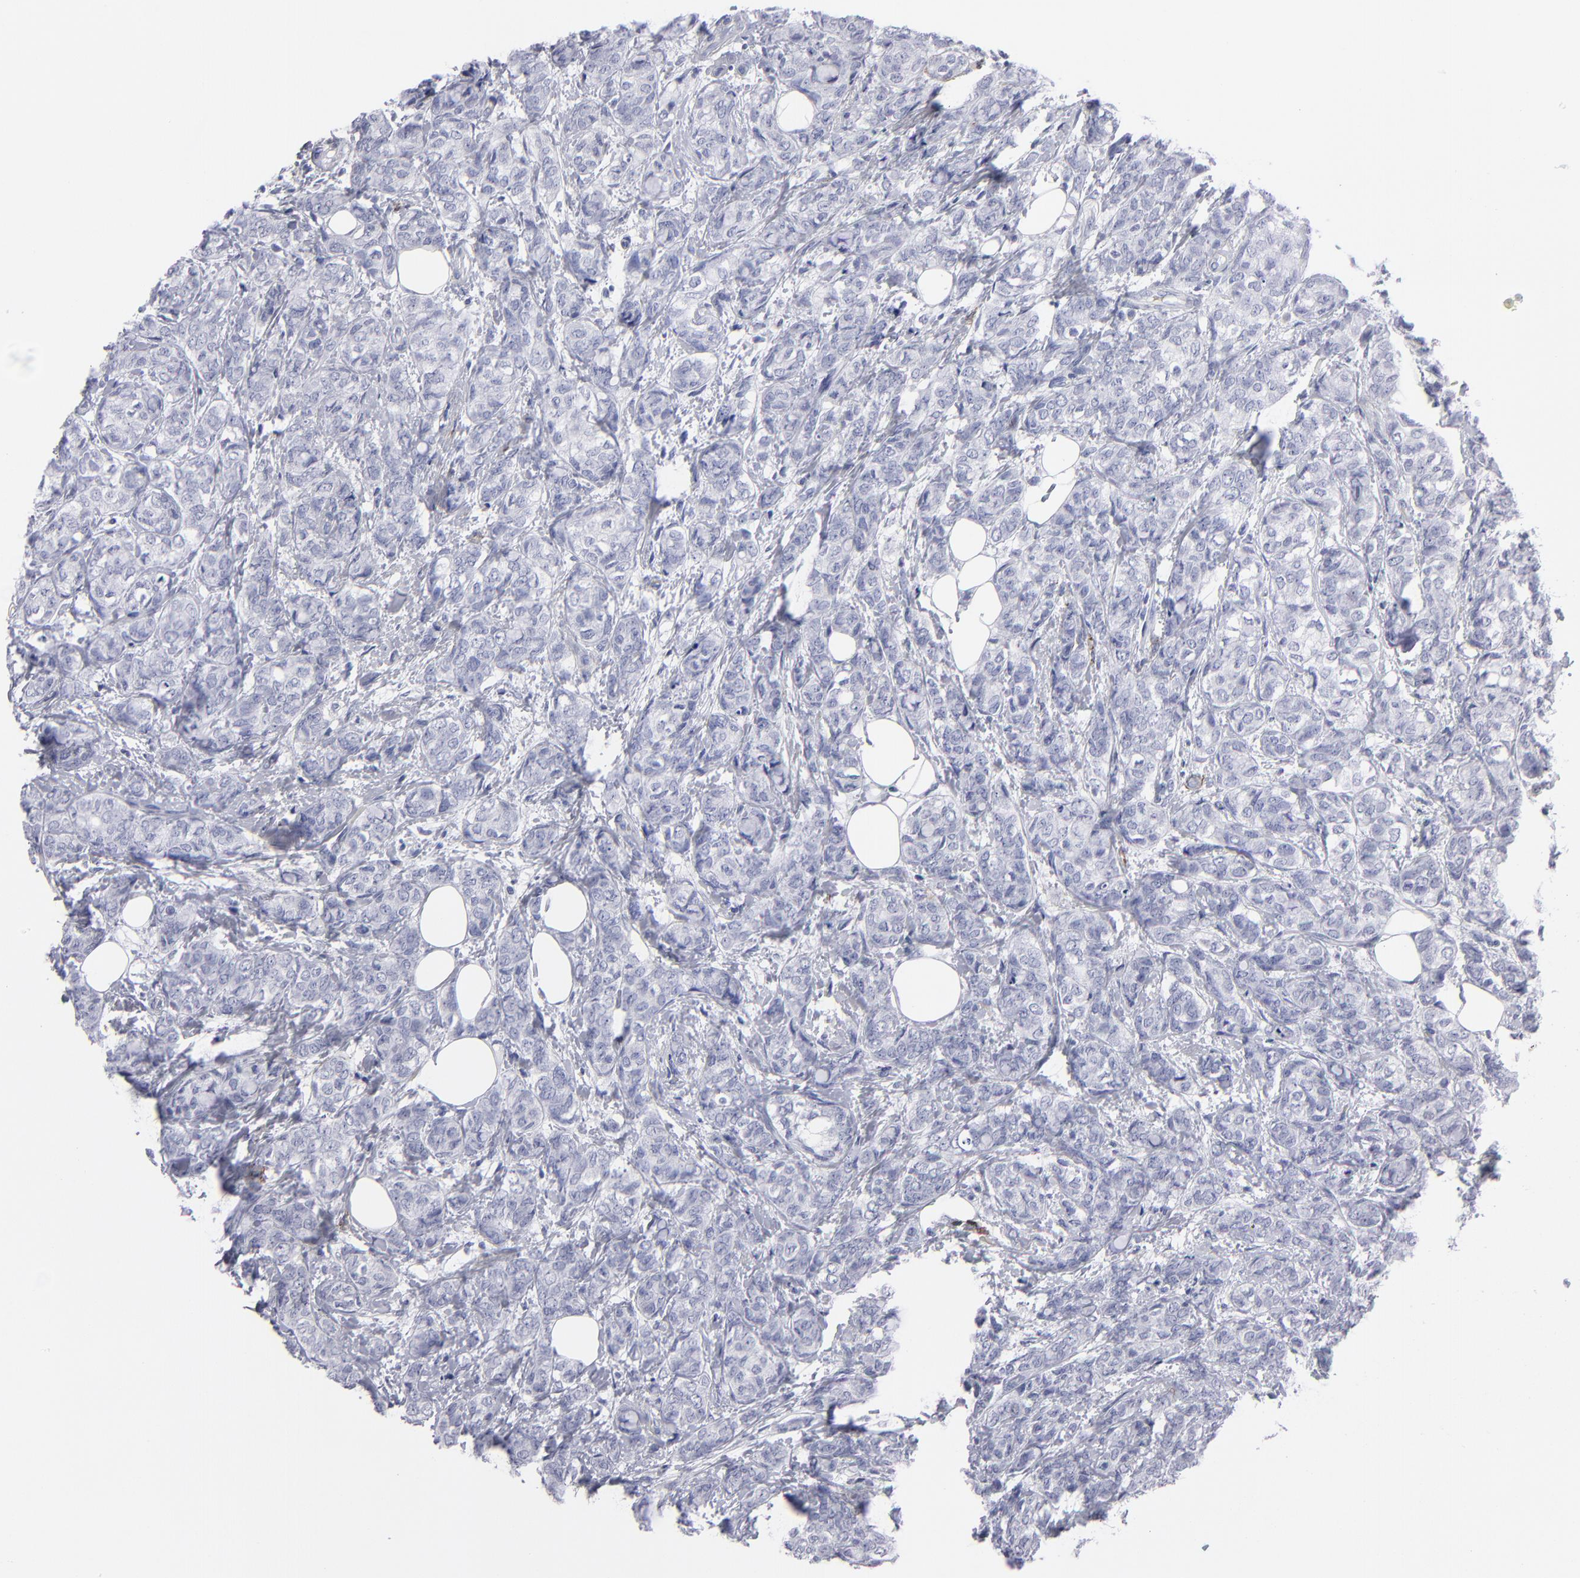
{"staining": {"intensity": "negative", "quantity": "none", "location": "none"}, "tissue": "breast cancer", "cell_type": "Tumor cells", "image_type": "cancer", "snomed": [{"axis": "morphology", "description": "Lobular carcinoma"}, {"axis": "topography", "description": "Breast"}], "caption": "High magnification brightfield microscopy of breast cancer (lobular carcinoma) stained with DAB (brown) and counterstained with hematoxylin (blue): tumor cells show no significant positivity. Nuclei are stained in blue.", "gene": "CADM3", "patient": {"sex": "female", "age": 60}}